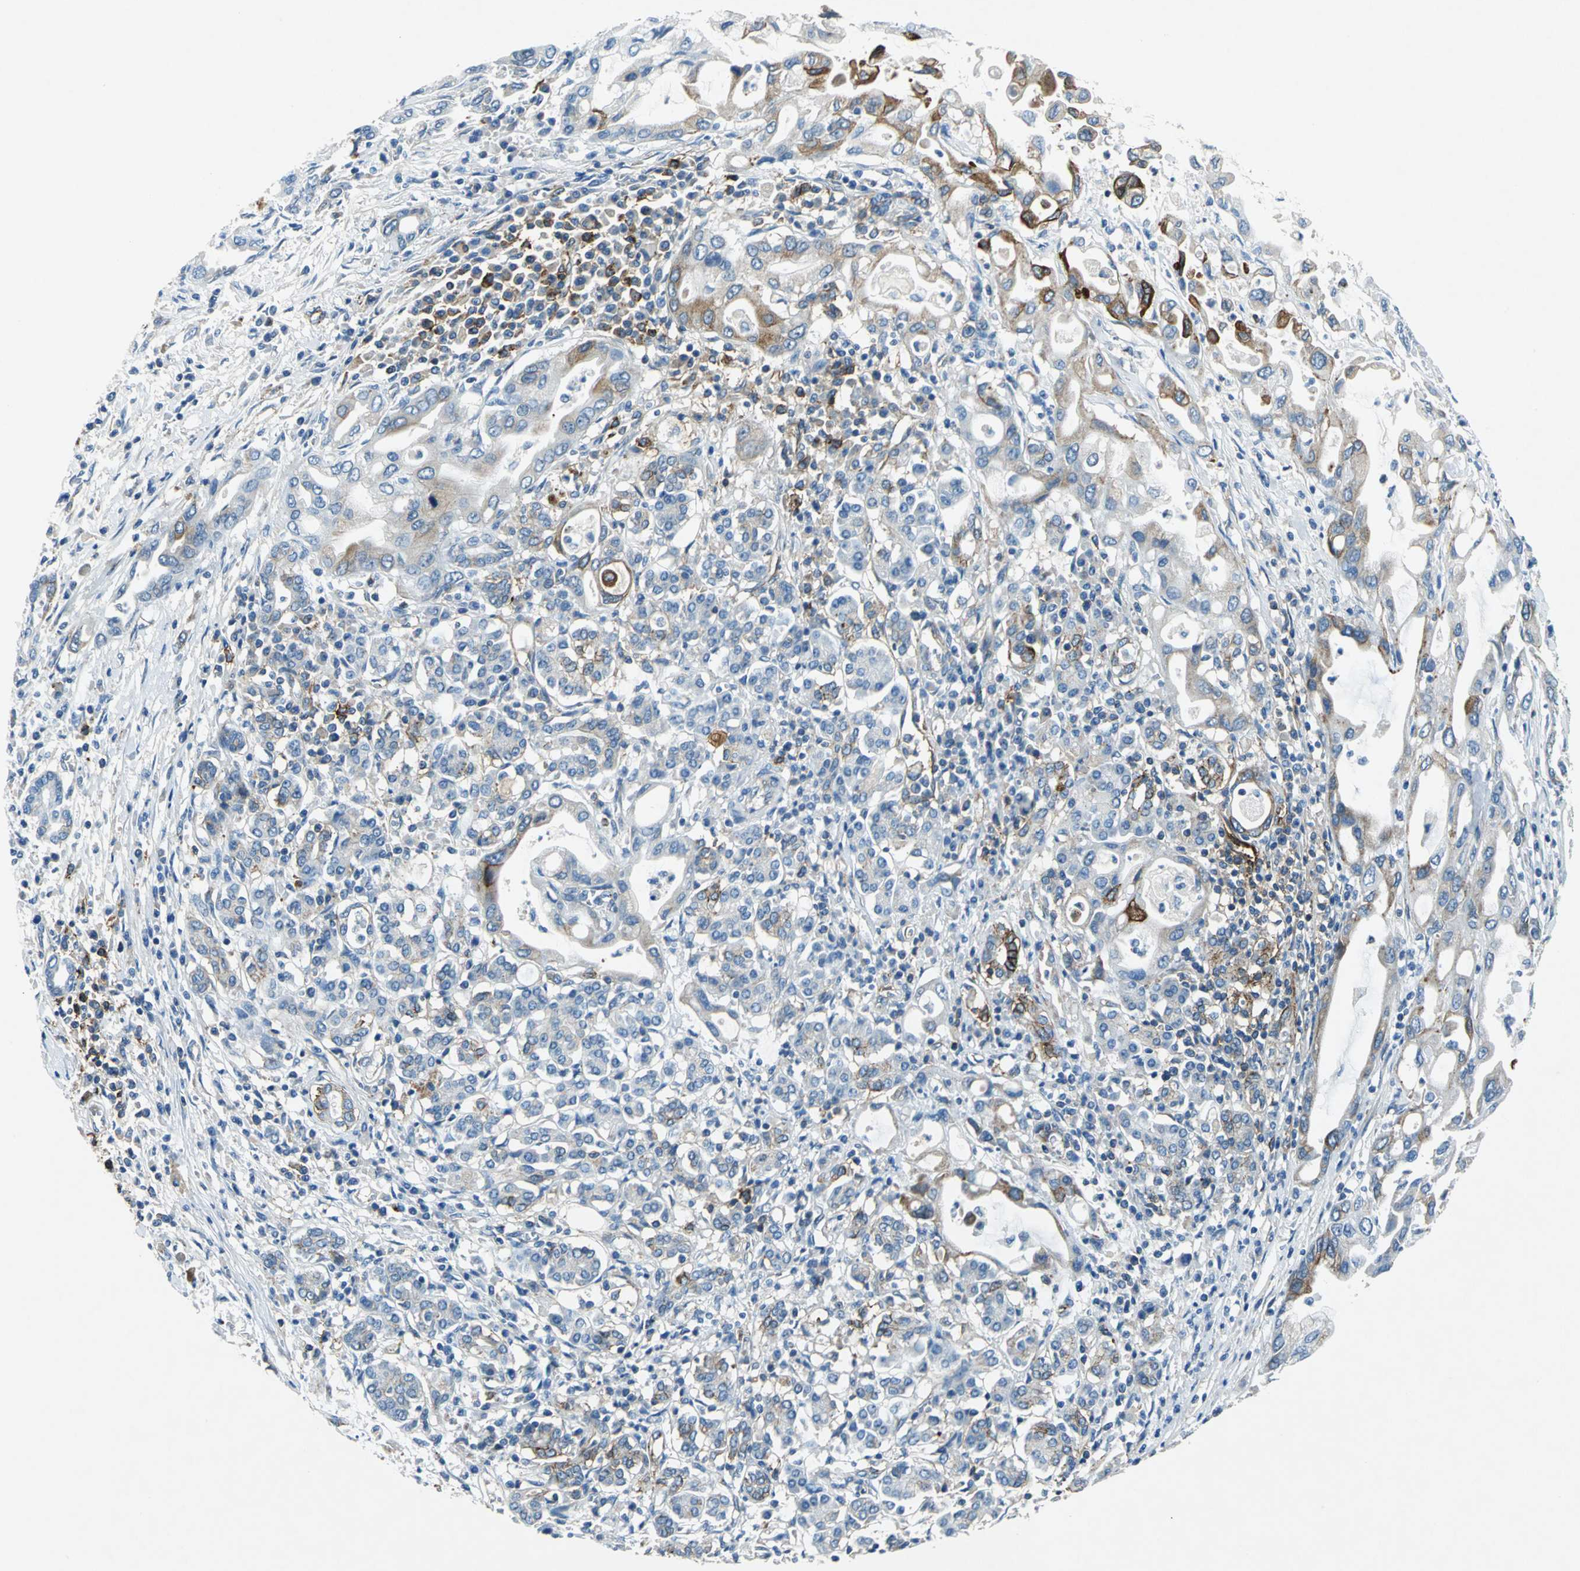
{"staining": {"intensity": "moderate", "quantity": "<25%", "location": "cytoplasmic/membranous"}, "tissue": "pancreatic cancer", "cell_type": "Tumor cells", "image_type": "cancer", "snomed": [{"axis": "morphology", "description": "Adenocarcinoma, NOS"}, {"axis": "topography", "description": "Pancreas"}], "caption": "This is an image of IHC staining of adenocarcinoma (pancreatic), which shows moderate positivity in the cytoplasmic/membranous of tumor cells.", "gene": "RPS13", "patient": {"sex": "female", "age": 57}}